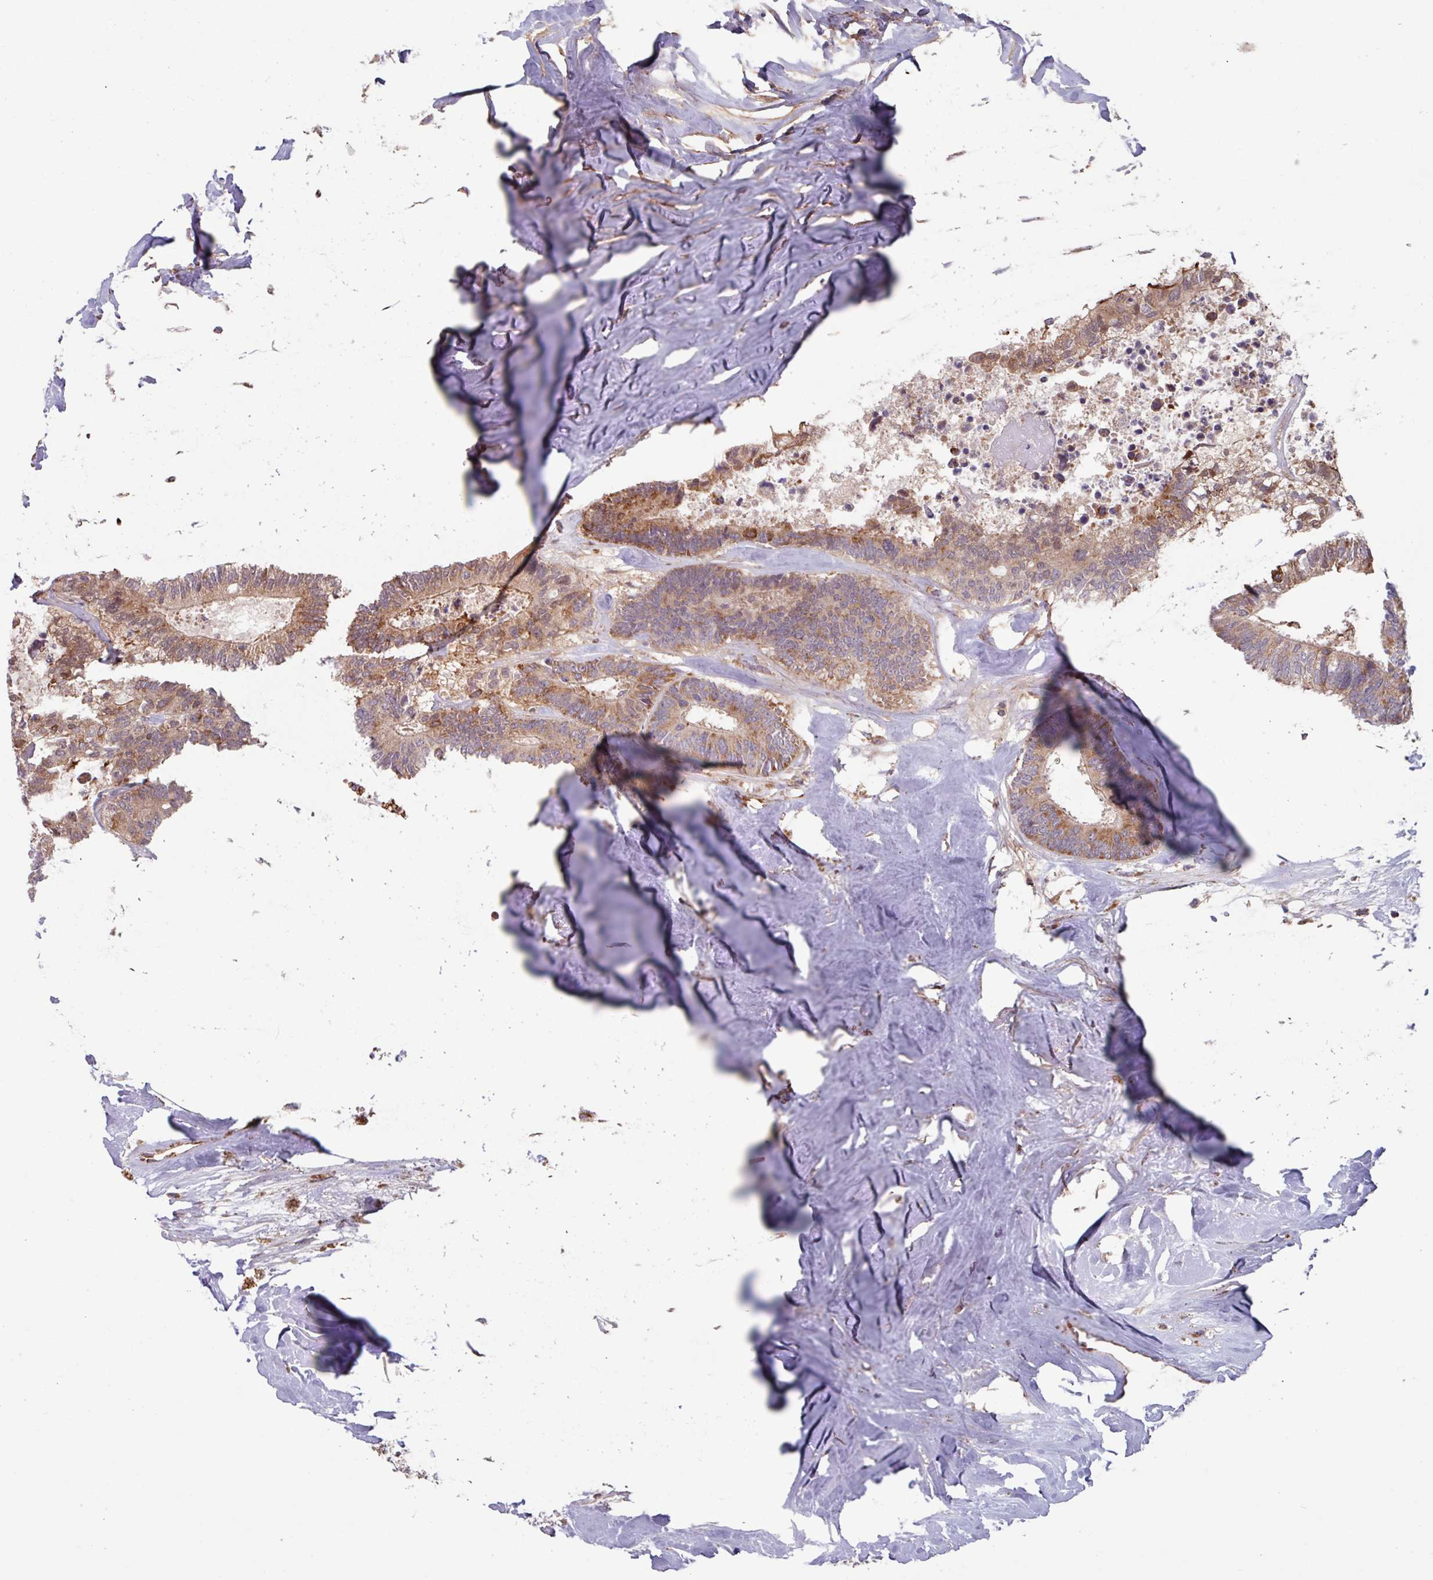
{"staining": {"intensity": "moderate", "quantity": "25%-75%", "location": "cytoplasmic/membranous"}, "tissue": "colorectal cancer", "cell_type": "Tumor cells", "image_type": "cancer", "snomed": [{"axis": "morphology", "description": "Adenocarcinoma, NOS"}, {"axis": "topography", "description": "Colon"}, {"axis": "topography", "description": "Rectum"}], "caption": "Human colorectal cancer stained with a brown dye shows moderate cytoplasmic/membranous positive positivity in about 25%-75% of tumor cells.", "gene": "COX7C", "patient": {"sex": "male", "age": 57}}